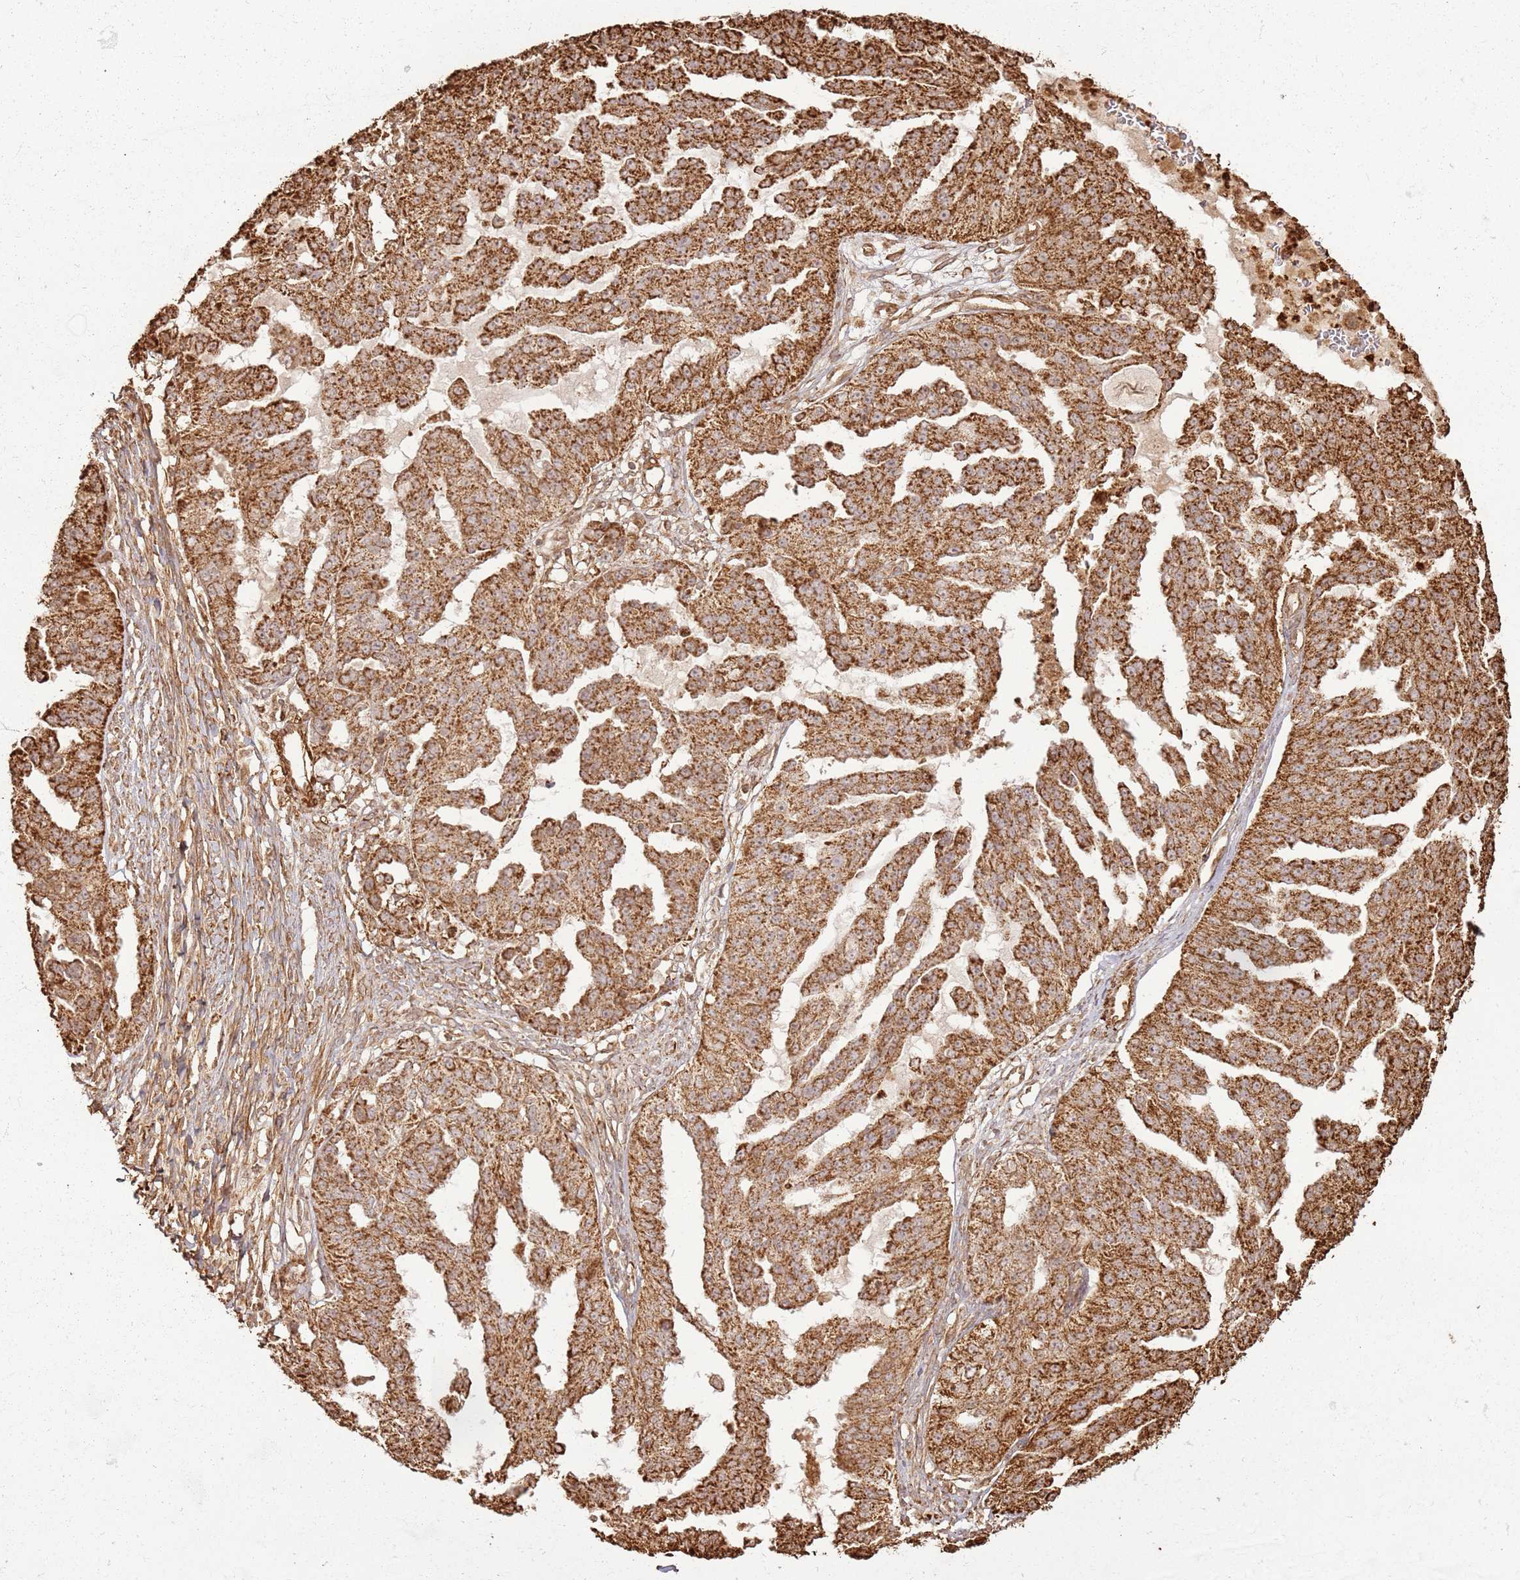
{"staining": {"intensity": "strong", "quantity": ">75%", "location": "cytoplasmic/membranous"}, "tissue": "ovarian cancer", "cell_type": "Tumor cells", "image_type": "cancer", "snomed": [{"axis": "morphology", "description": "Cystadenocarcinoma, serous, NOS"}, {"axis": "topography", "description": "Ovary"}], "caption": "A brown stain shows strong cytoplasmic/membranous positivity of a protein in ovarian cancer (serous cystadenocarcinoma) tumor cells.", "gene": "DDX59", "patient": {"sex": "female", "age": 58}}